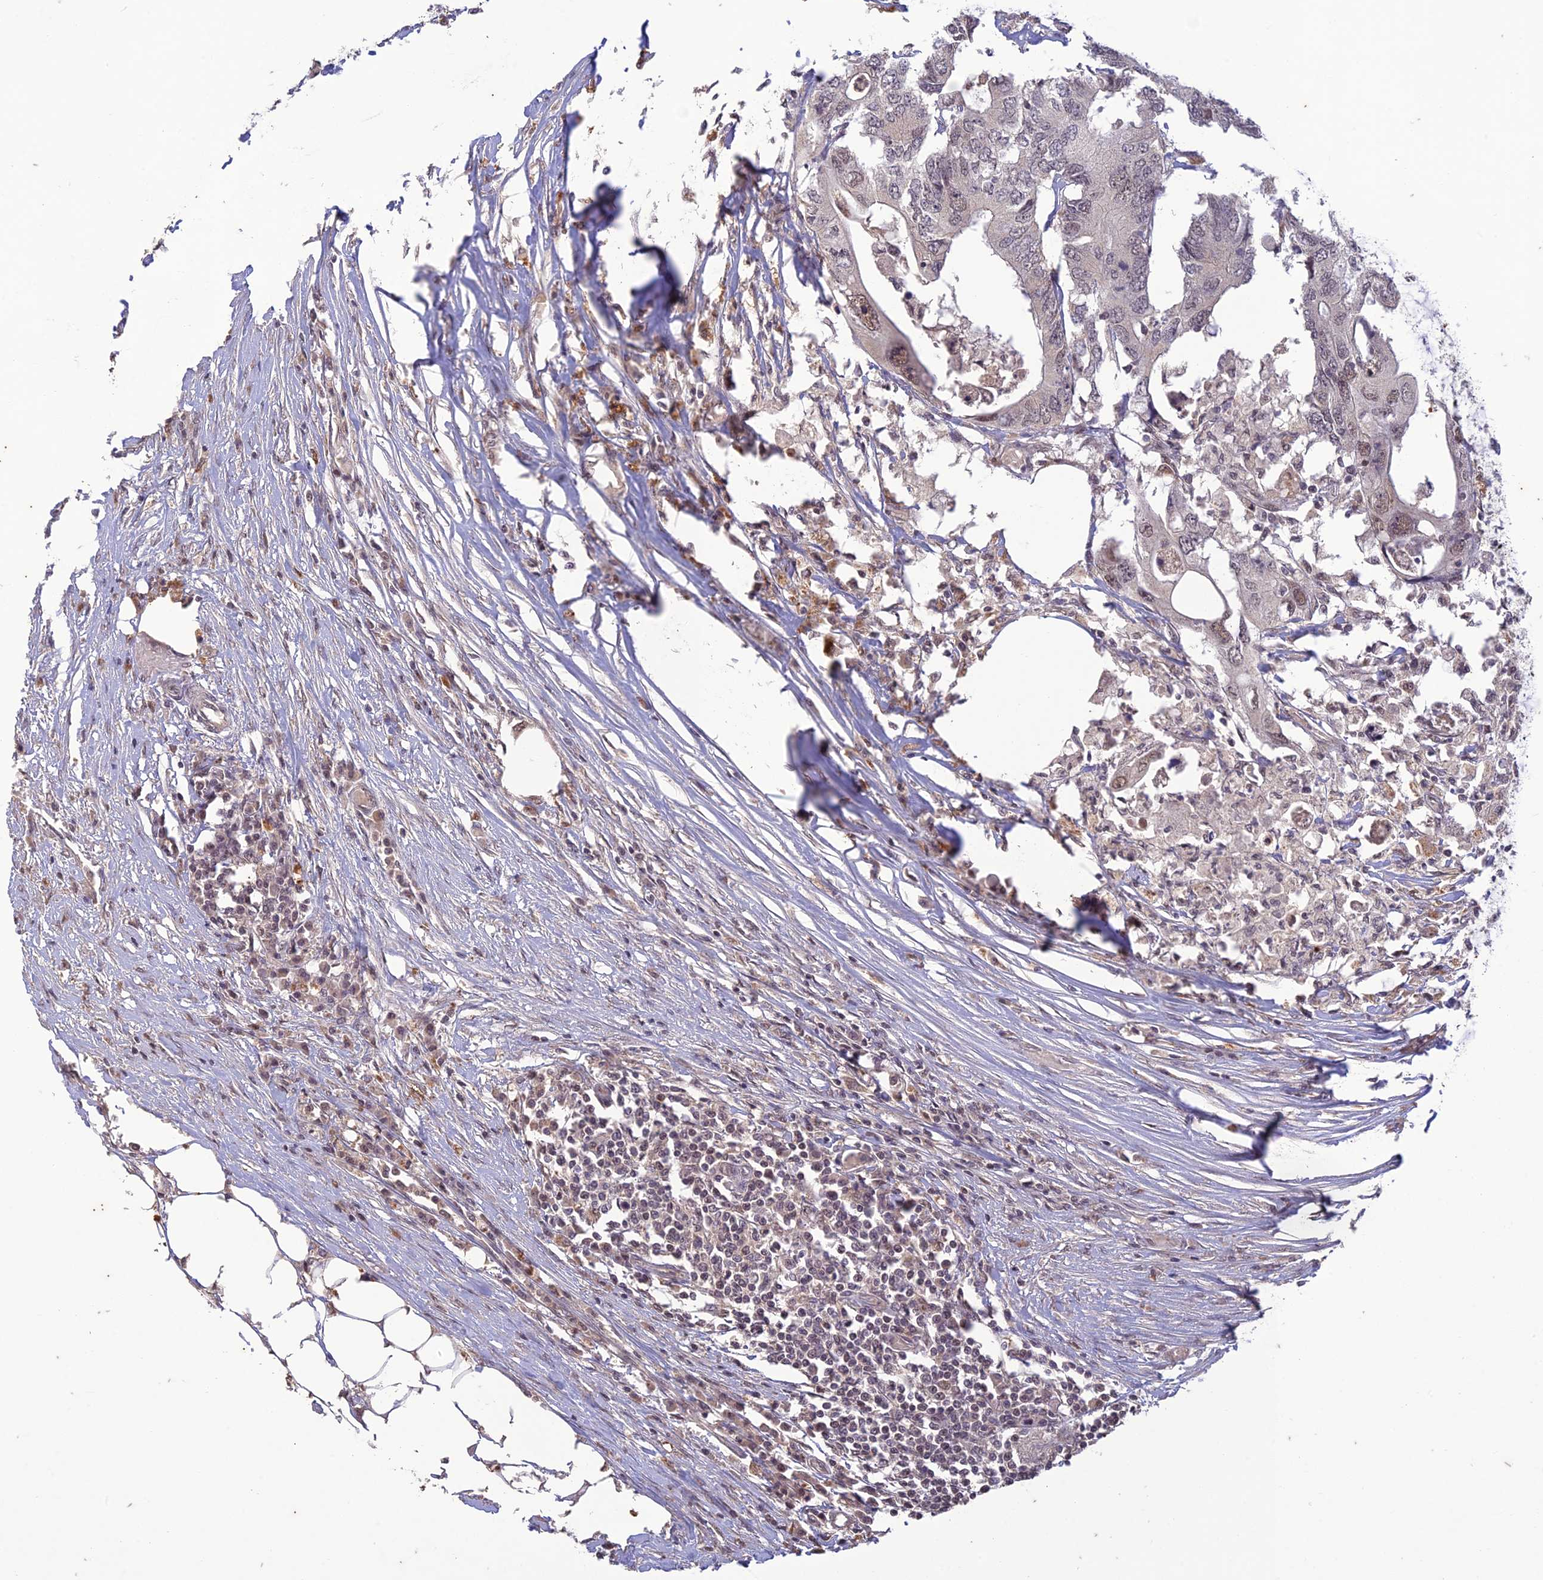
{"staining": {"intensity": "weak", "quantity": "25%-75%", "location": "nuclear"}, "tissue": "colorectal cancer", "cell_type": "Tumor cells", "image_type": "cancer", "snomed": [{"axis": "morphology", "description": "Adenocarcinoma, NOS"}, {"axis": "topography", "description": "Colon"}], "caption": "Colorectal cancer stained for a protein (brown) shows weak nuclear positive expression in approximately 25%-75% of tumor cells.", "gene": "POP4", "patient": {"sex": "male", "age": 71}}